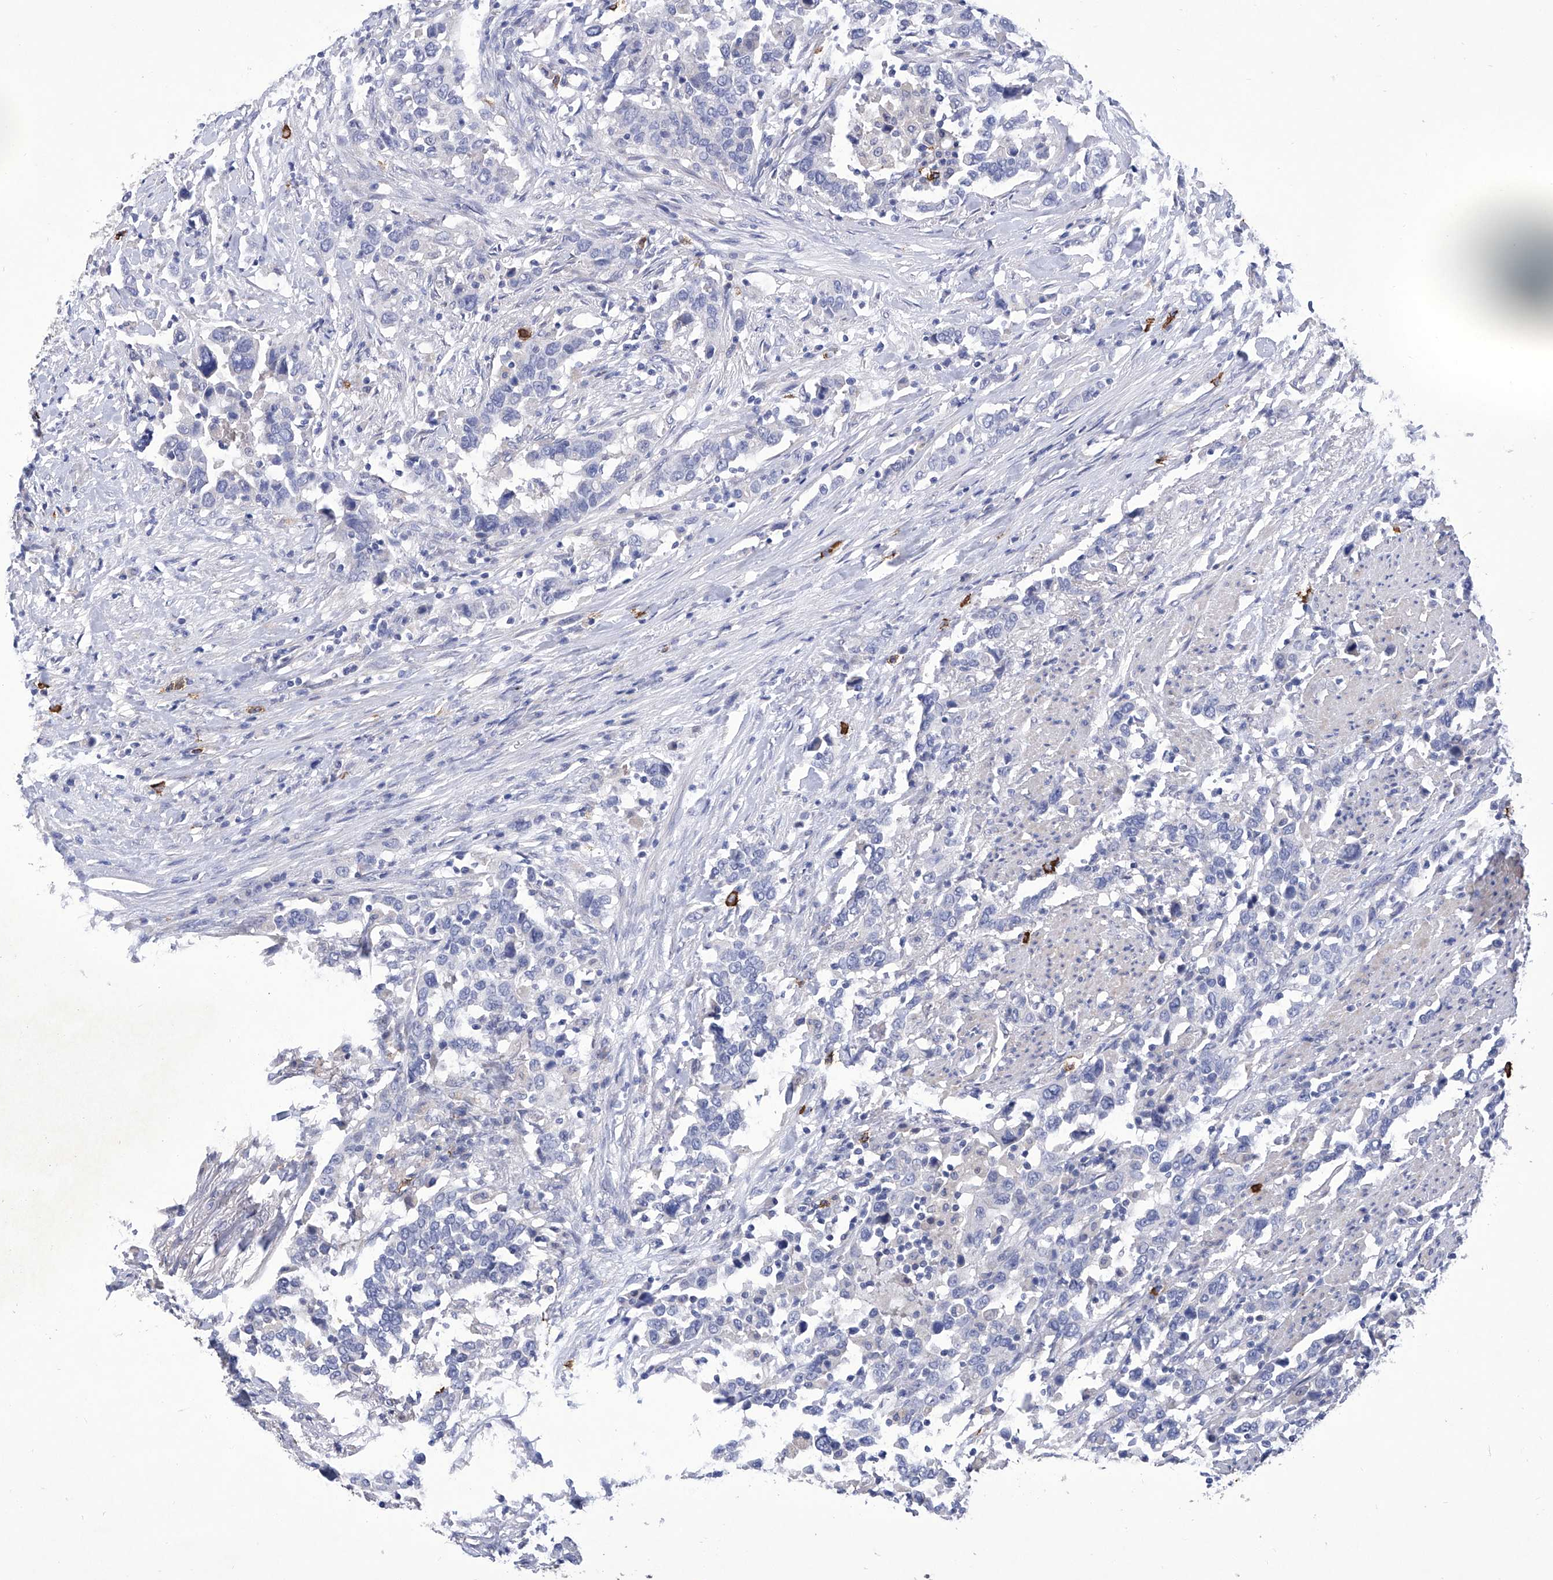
{"staining": {"intensity": "negative", "quantity": "none", "location": "none"}, "tissue": "urothelial cancer", "cell_type": "Tumor cells", "image_type": "cancer", "snomed": [{"axis": "morphology", "description": "Urothelial carcinoma, High grade"}, {"axis": "topography", "description": "Urinary bladder"}], "caption": "A high-resolution photomicrograph shows immunohistochemistry staining of high-grade urothelial carcinoma, which reveals no significant staining in tumor cells.", "gene": "IFNL2", "patient": {"sex": "male", "age": 61}}